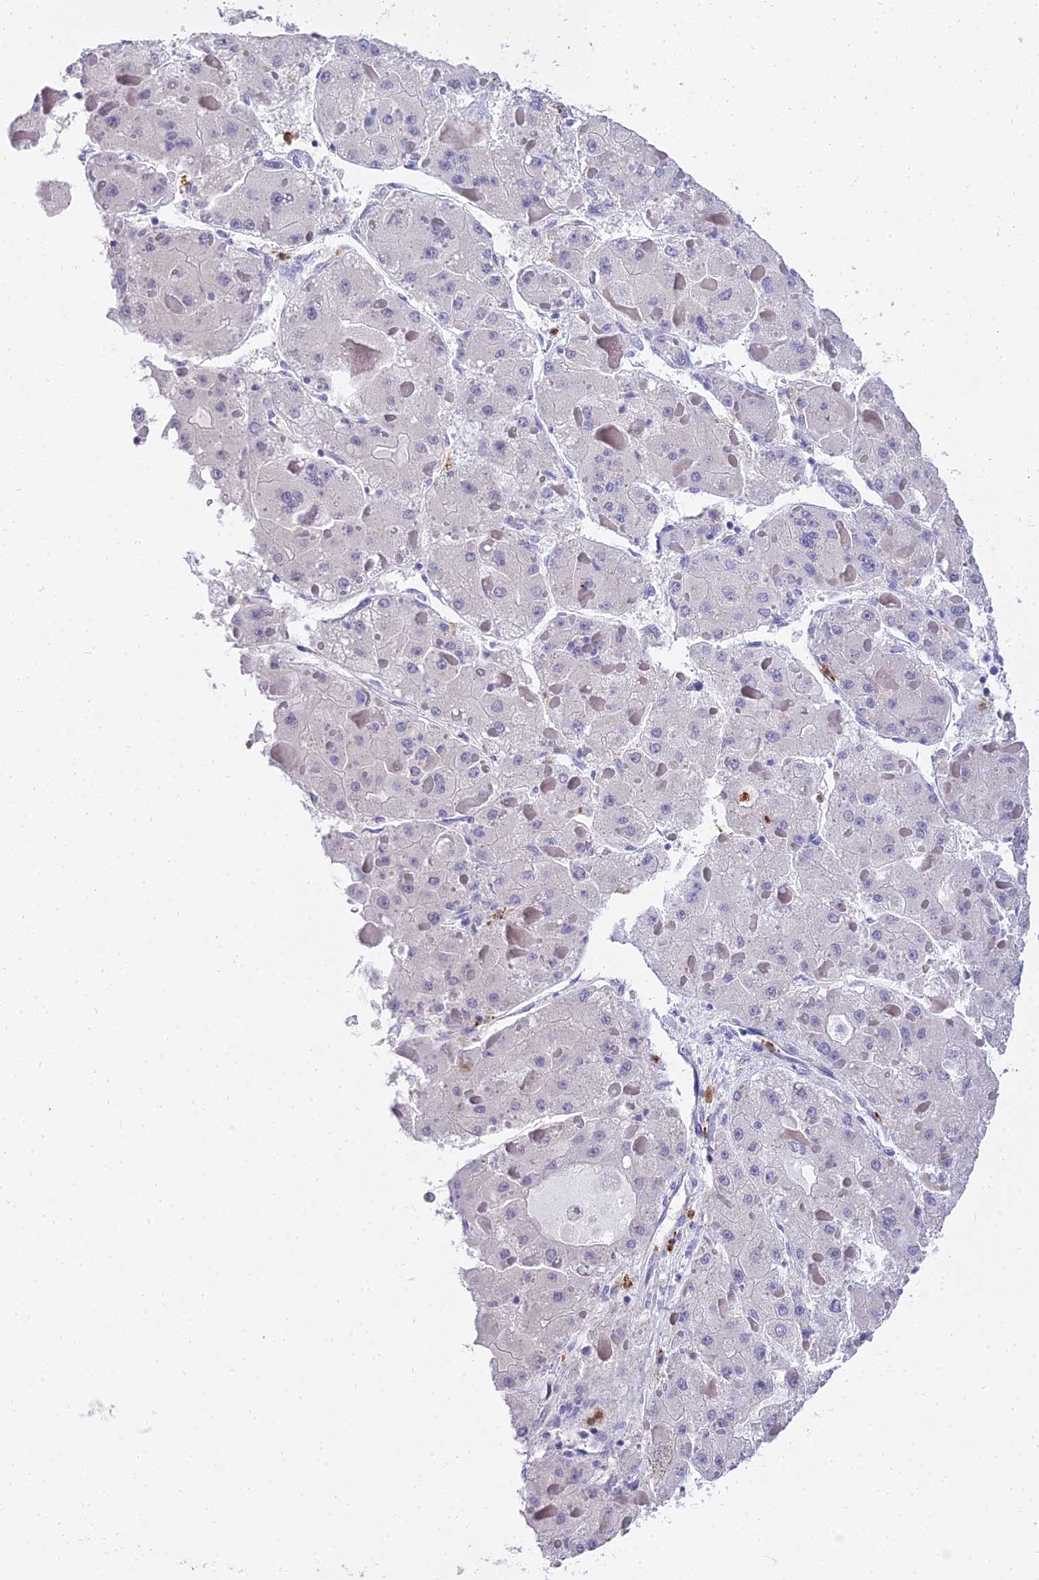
{"staining": {"intensity": "negative", "quantity": "none", "location": "none"}, "tissue": "liver cancer", "cell_type": "Tumor cells", "image_type": "cancer", "snomed": [{"axis": "morphology", "description": "Carcinoma, Hepatocellular, NOS"}, {"axis": "topography", "description": "Liver"}], "caption": "Tumor cells are negative for protein expression in human liver cancer.", "gene": "VWC2L", "patient": {"sex": "female", "age": 73}}